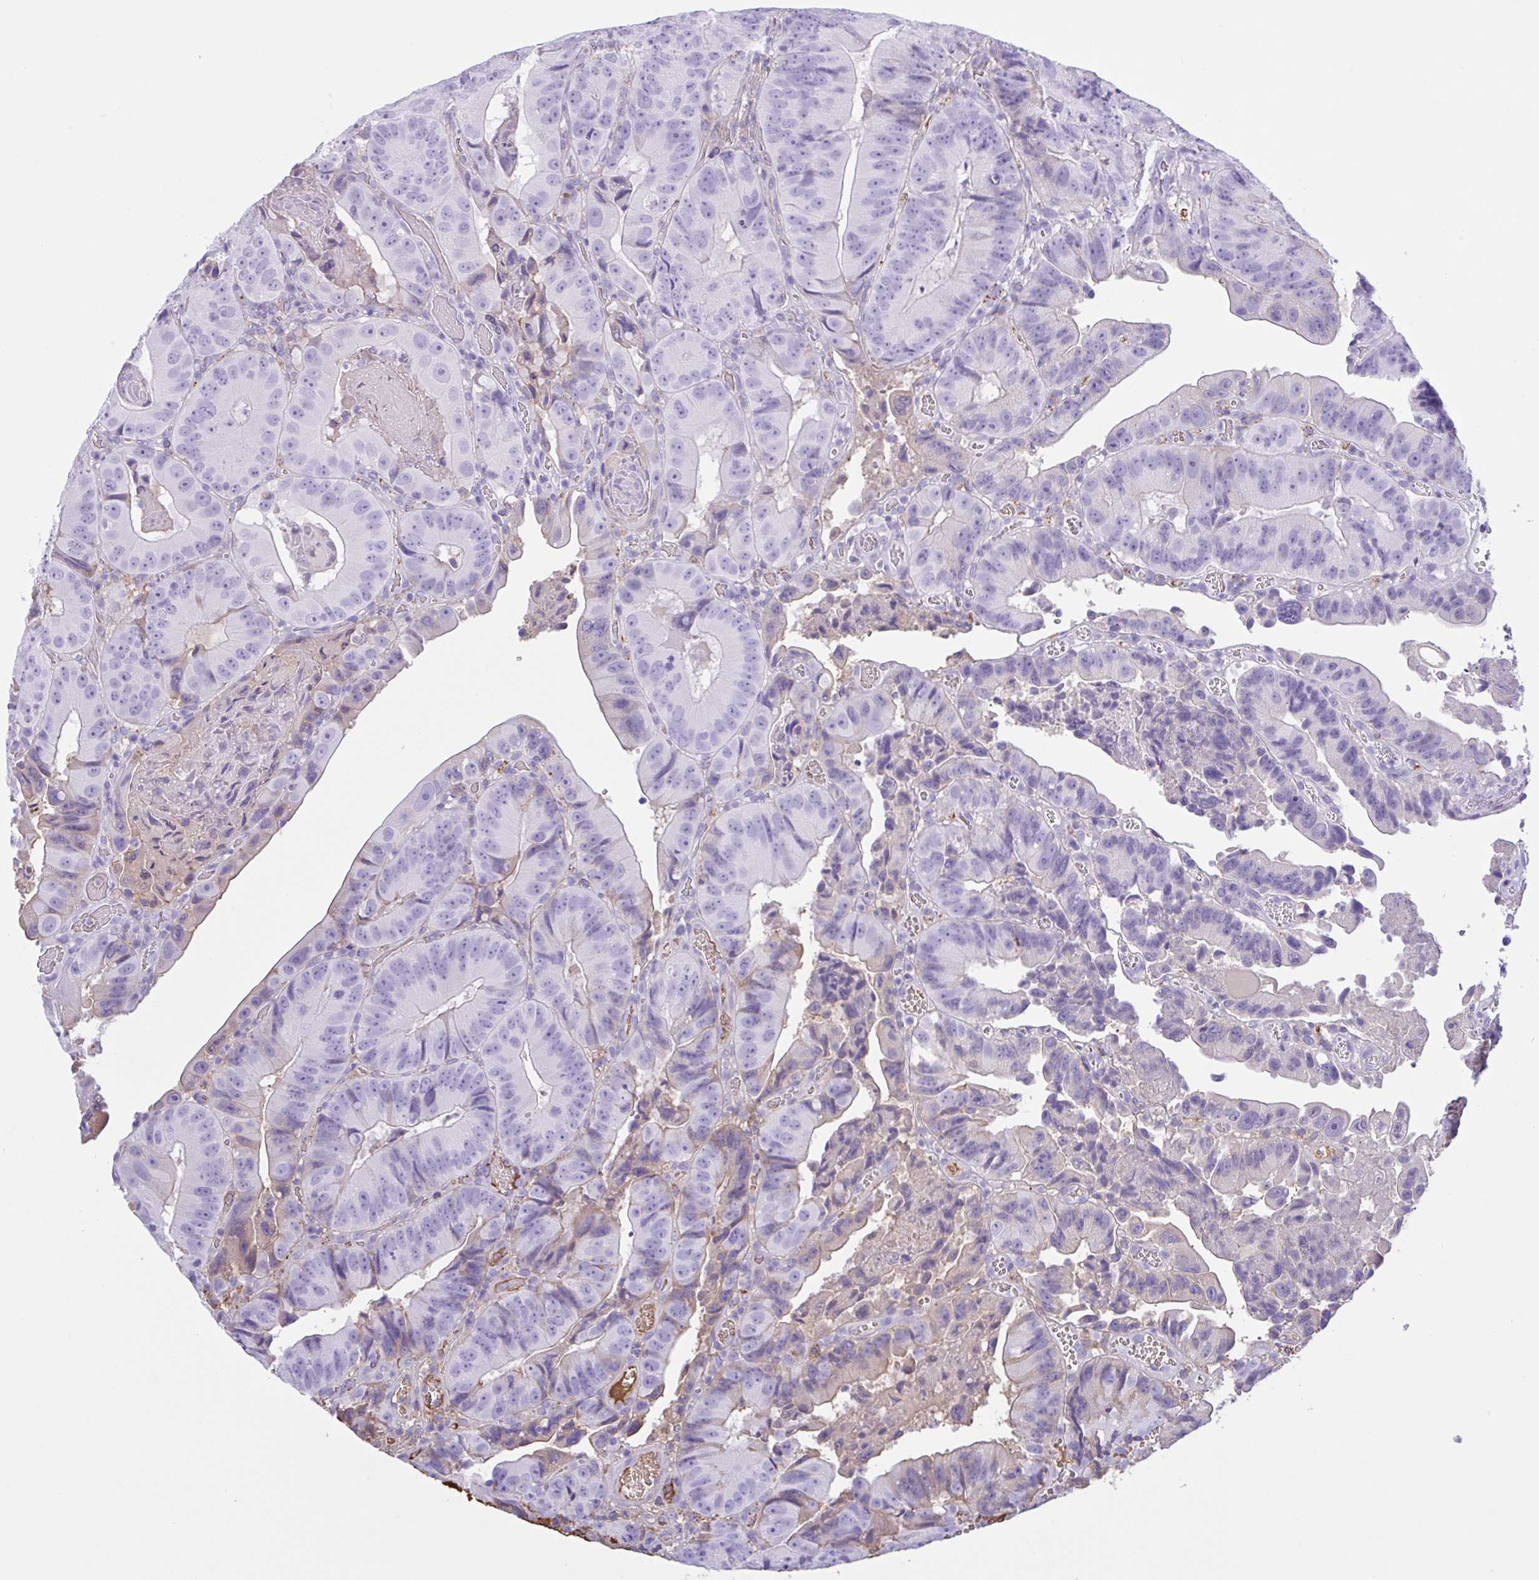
{"staining": {"intensity": "weak", "quantity": "<25%", "location": "cytoplasmic/membranous"}, "tissue": "colorectal cancer", "cell_type": "Tumor cells", "image_type": "cancer", "snomed": [{"axis": "morphology", "description": "Adenocarcinoma, NOS"}, {"axis": "topography", "description": "Colon"}], "caption": "There is no significant positivity in tumor cells of colorectal adenocarcinoma. (DAB immunohistochemistry with hematoxylin counter stain).", "gene": "LARGE2", "patient": {"sex": "female", "age": 86}}